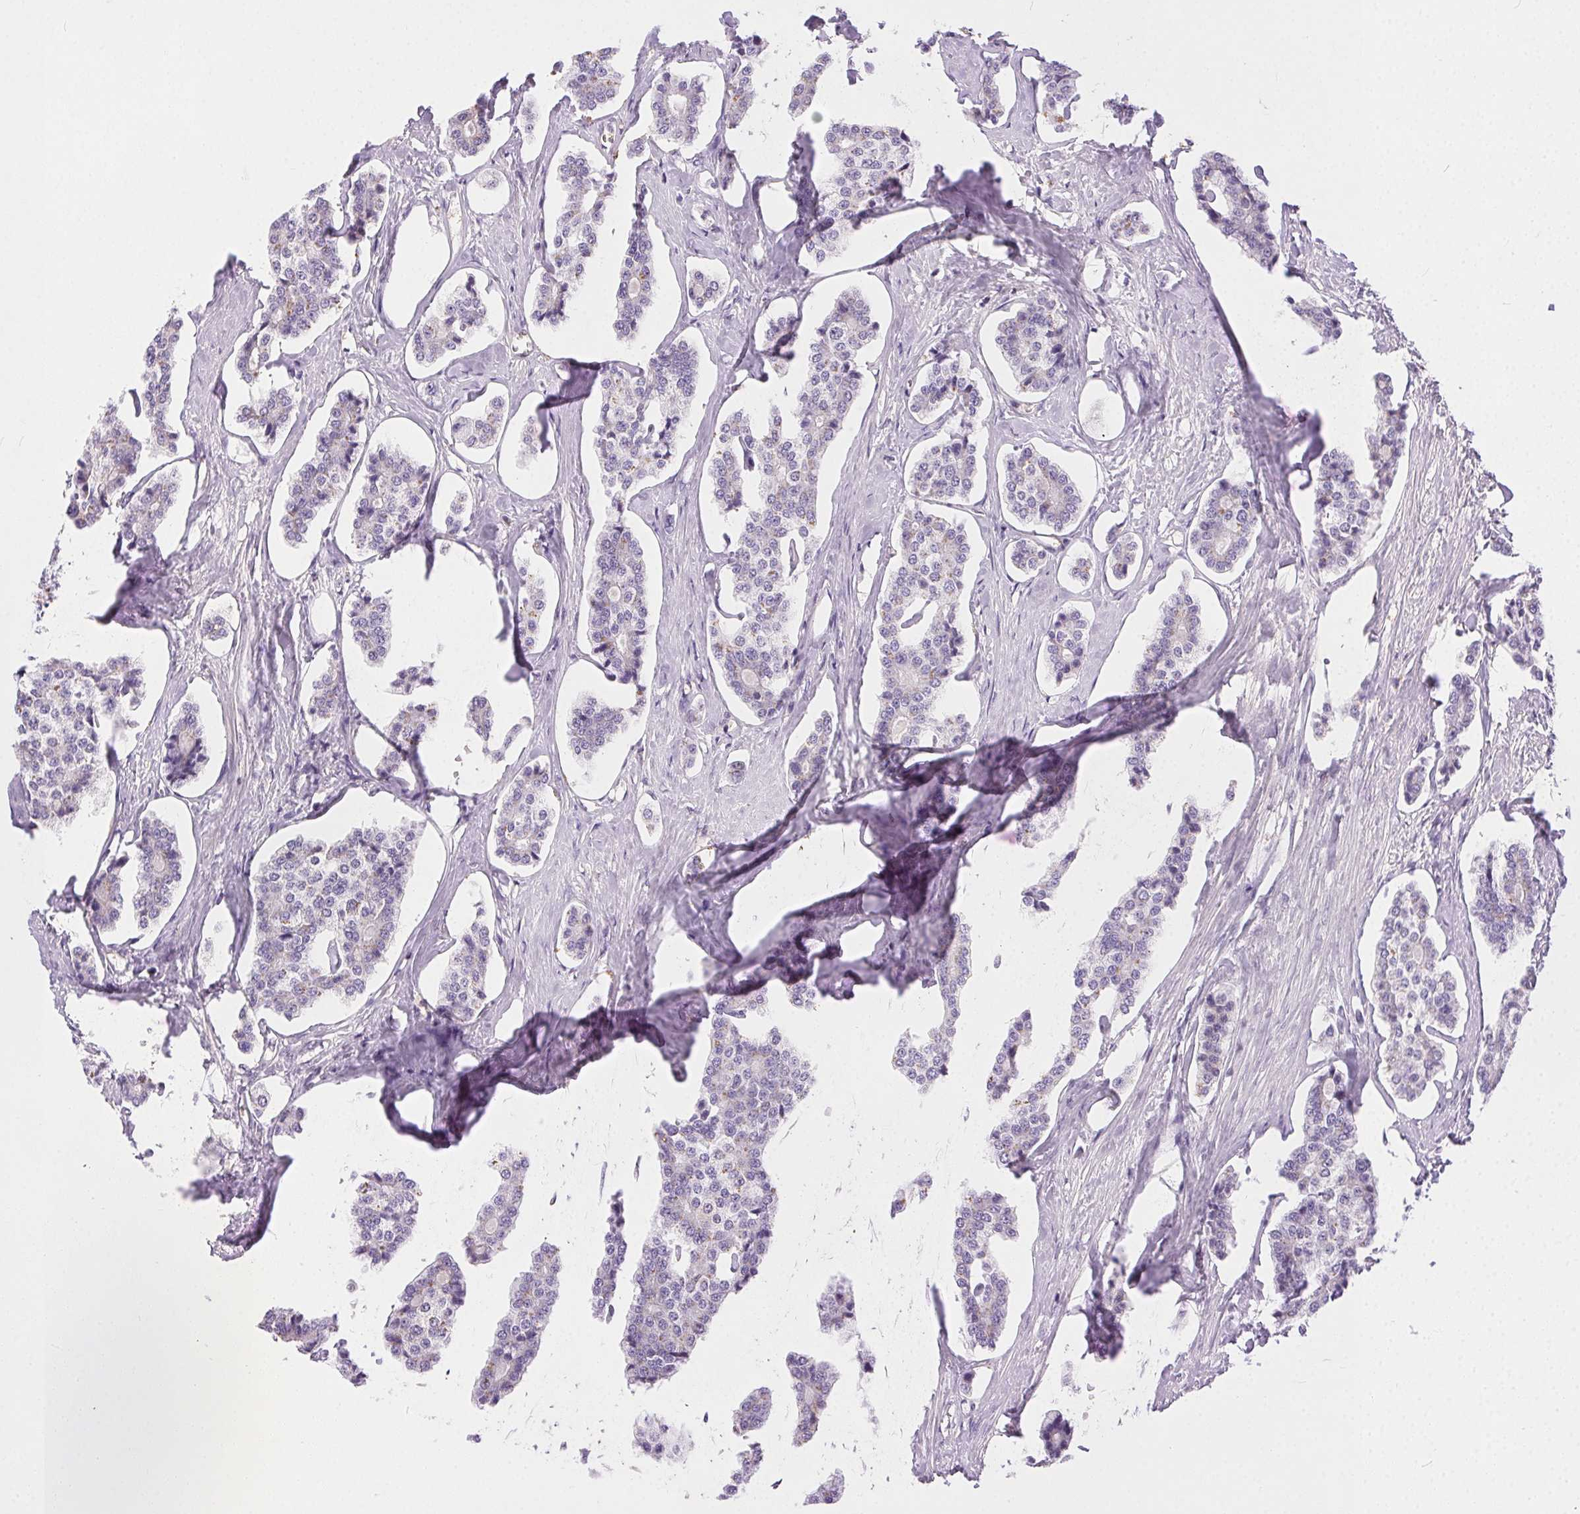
{"staining": {"intensity": "negative", "quantity": "none", "location": "none"}, "tissue": "carcinoid", "cell_type": "Tumor cells", "image_type": "cancer", "snomed": [{"axis": "morphology", "description": "Carcinoid, malignant, NOS"}, {"axis": "topography", "description": "Small intestine"}], "caption": "This is an immunohistochemistry photomicrograph of carcinoid. There is no staining in tumor cells.", "gene": "SYCE2", "patient": {"sex": "female", "age": 65}}